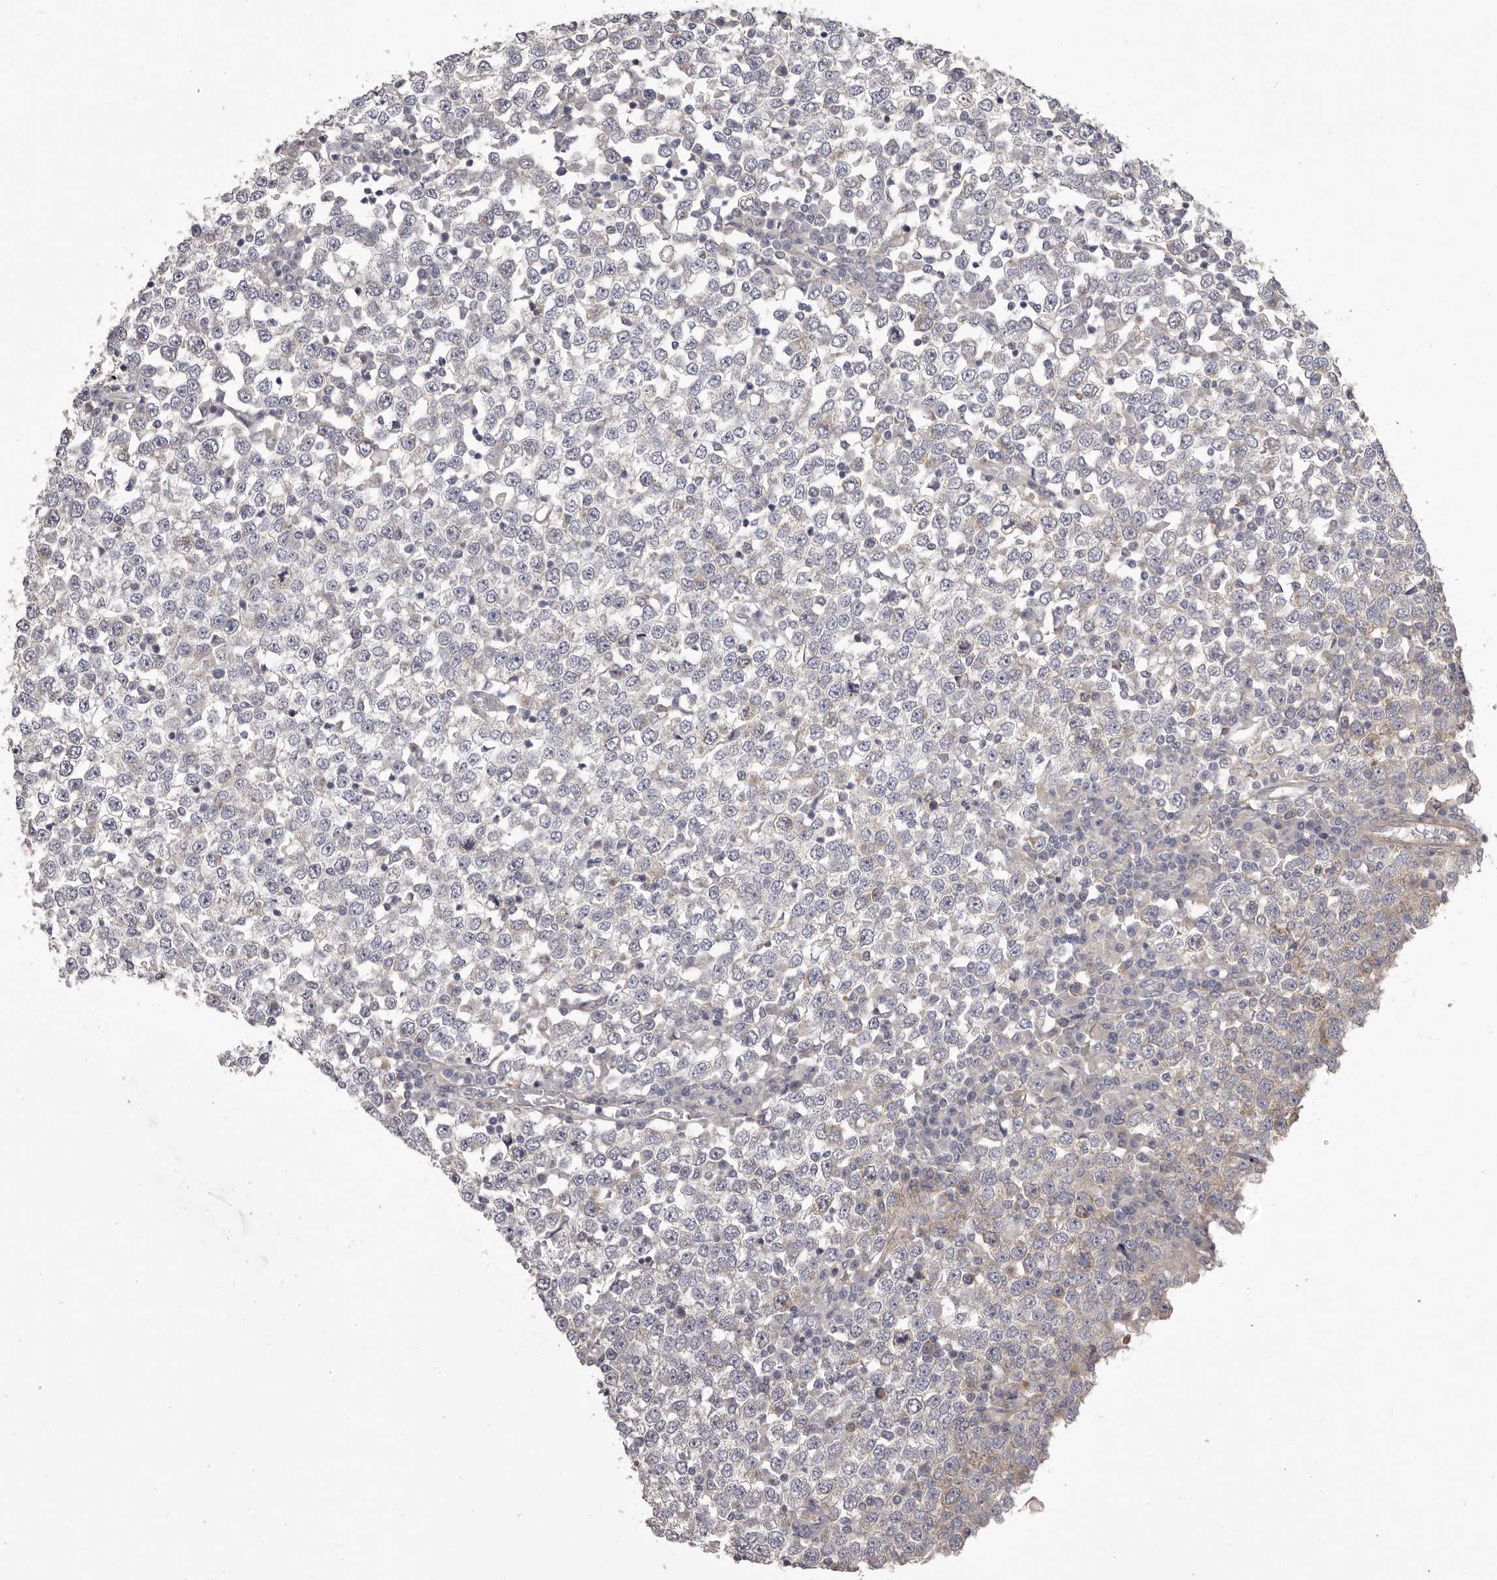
{"staining": {"intensity": "negative", "quantity": "none", "location": "none"}, "tissue": "testis cancer", "cell_type": "Tumor cells", "image_type": "cancer", "snomed": [{"axis": "morphology", "description": "Seminoma, NOS"}, {"axis": "topography", "description": "Testis"}], "caption": "High power microscopy micrograph of an IHC photomicrograph of testis cancer, revealing no significant staining in tumor cells.", "gene": "PNRC1", "patient": {"sex": "male", "age": 65}}